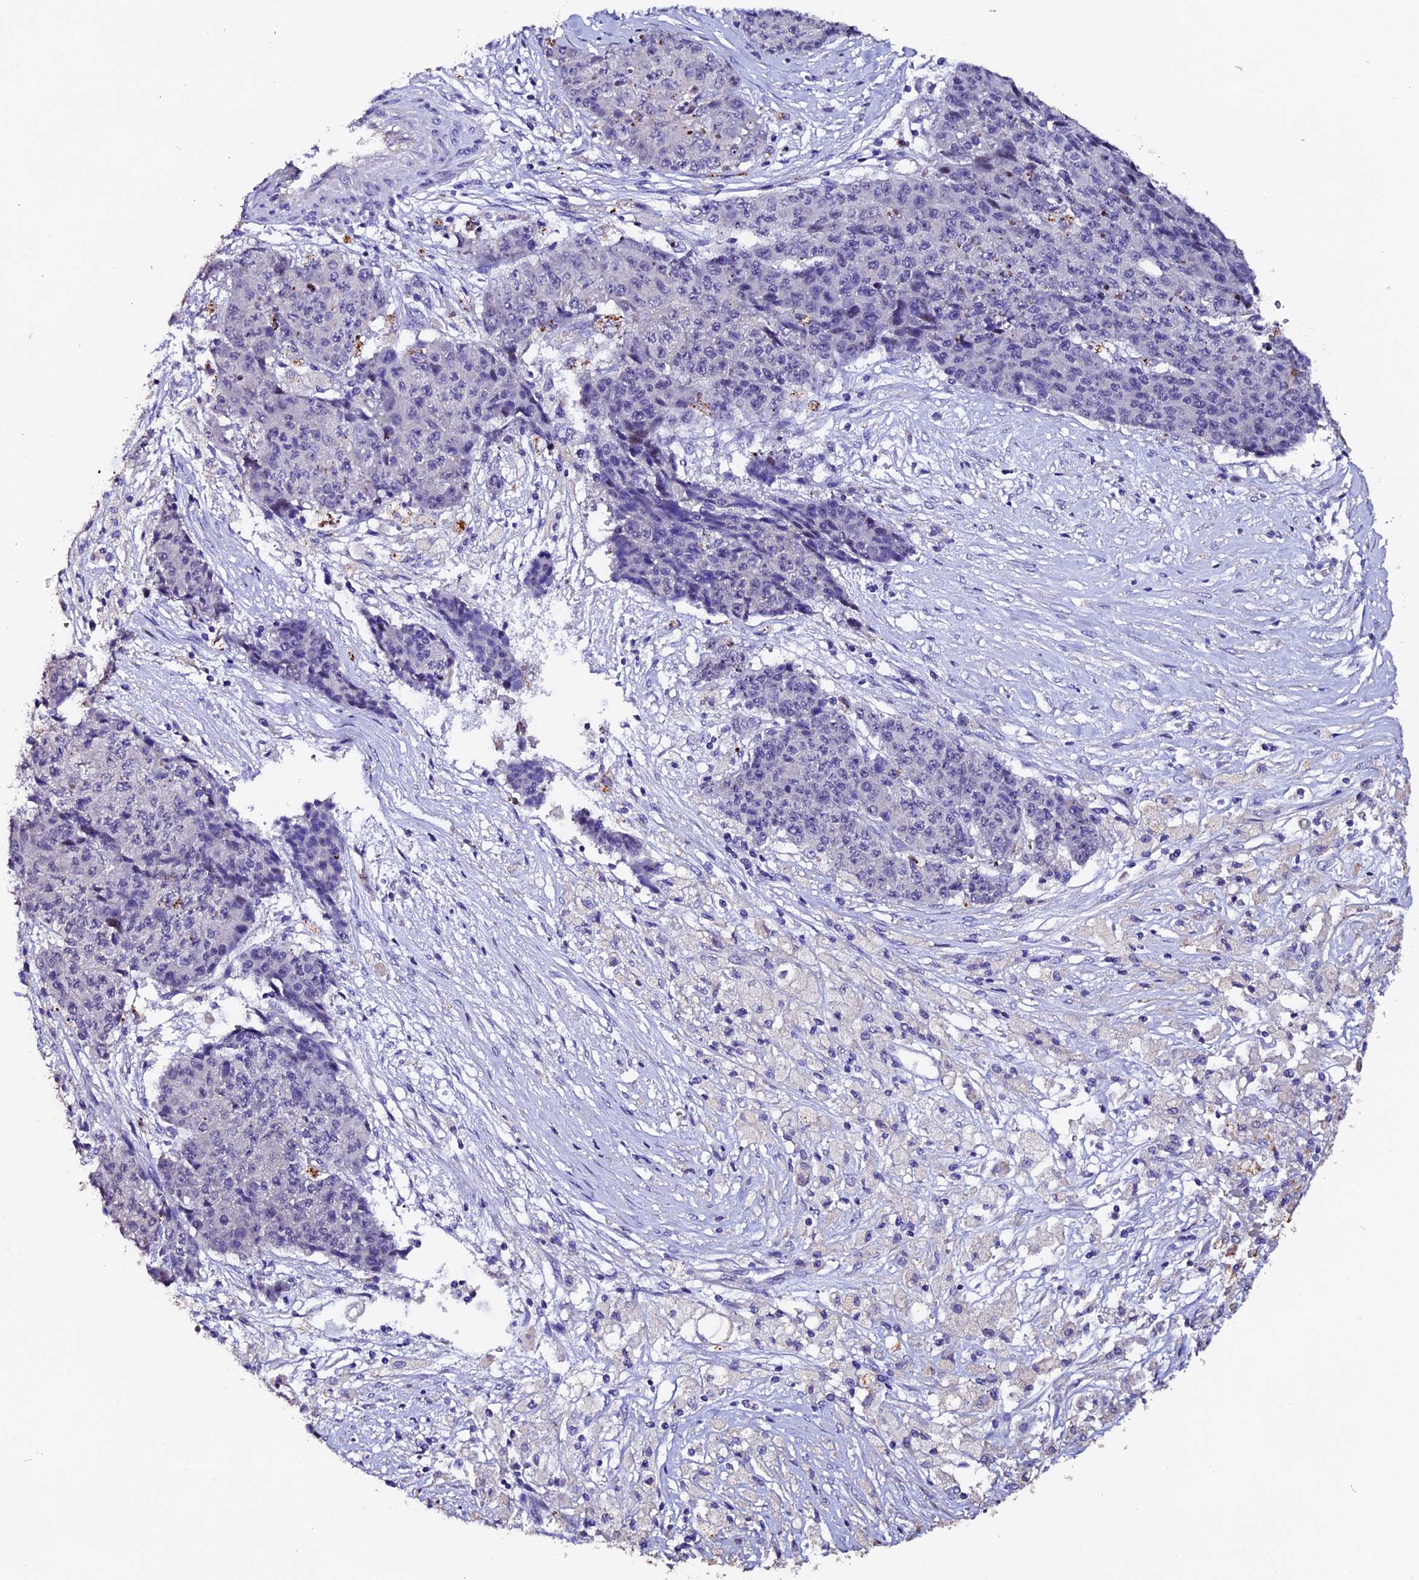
{"staining": {"intensity": "negative", "quantity": "none", "location": "none"}, "tissue": "ovarian cancer", "cell_type": "Tumor cells", "image_type": "cancer", "snomed": [{"axis": "morphology", "description": "Carcinoma, endometroid"}, {"axis": "topography", "description": "Ovary"}], "caption": "Micrograph shows no significant protein expression in tumor cells of ovarian cancer (endometroid carcinoma).", "gene": "FBXW9", "patient": {"sex": "female", "age": 42}}